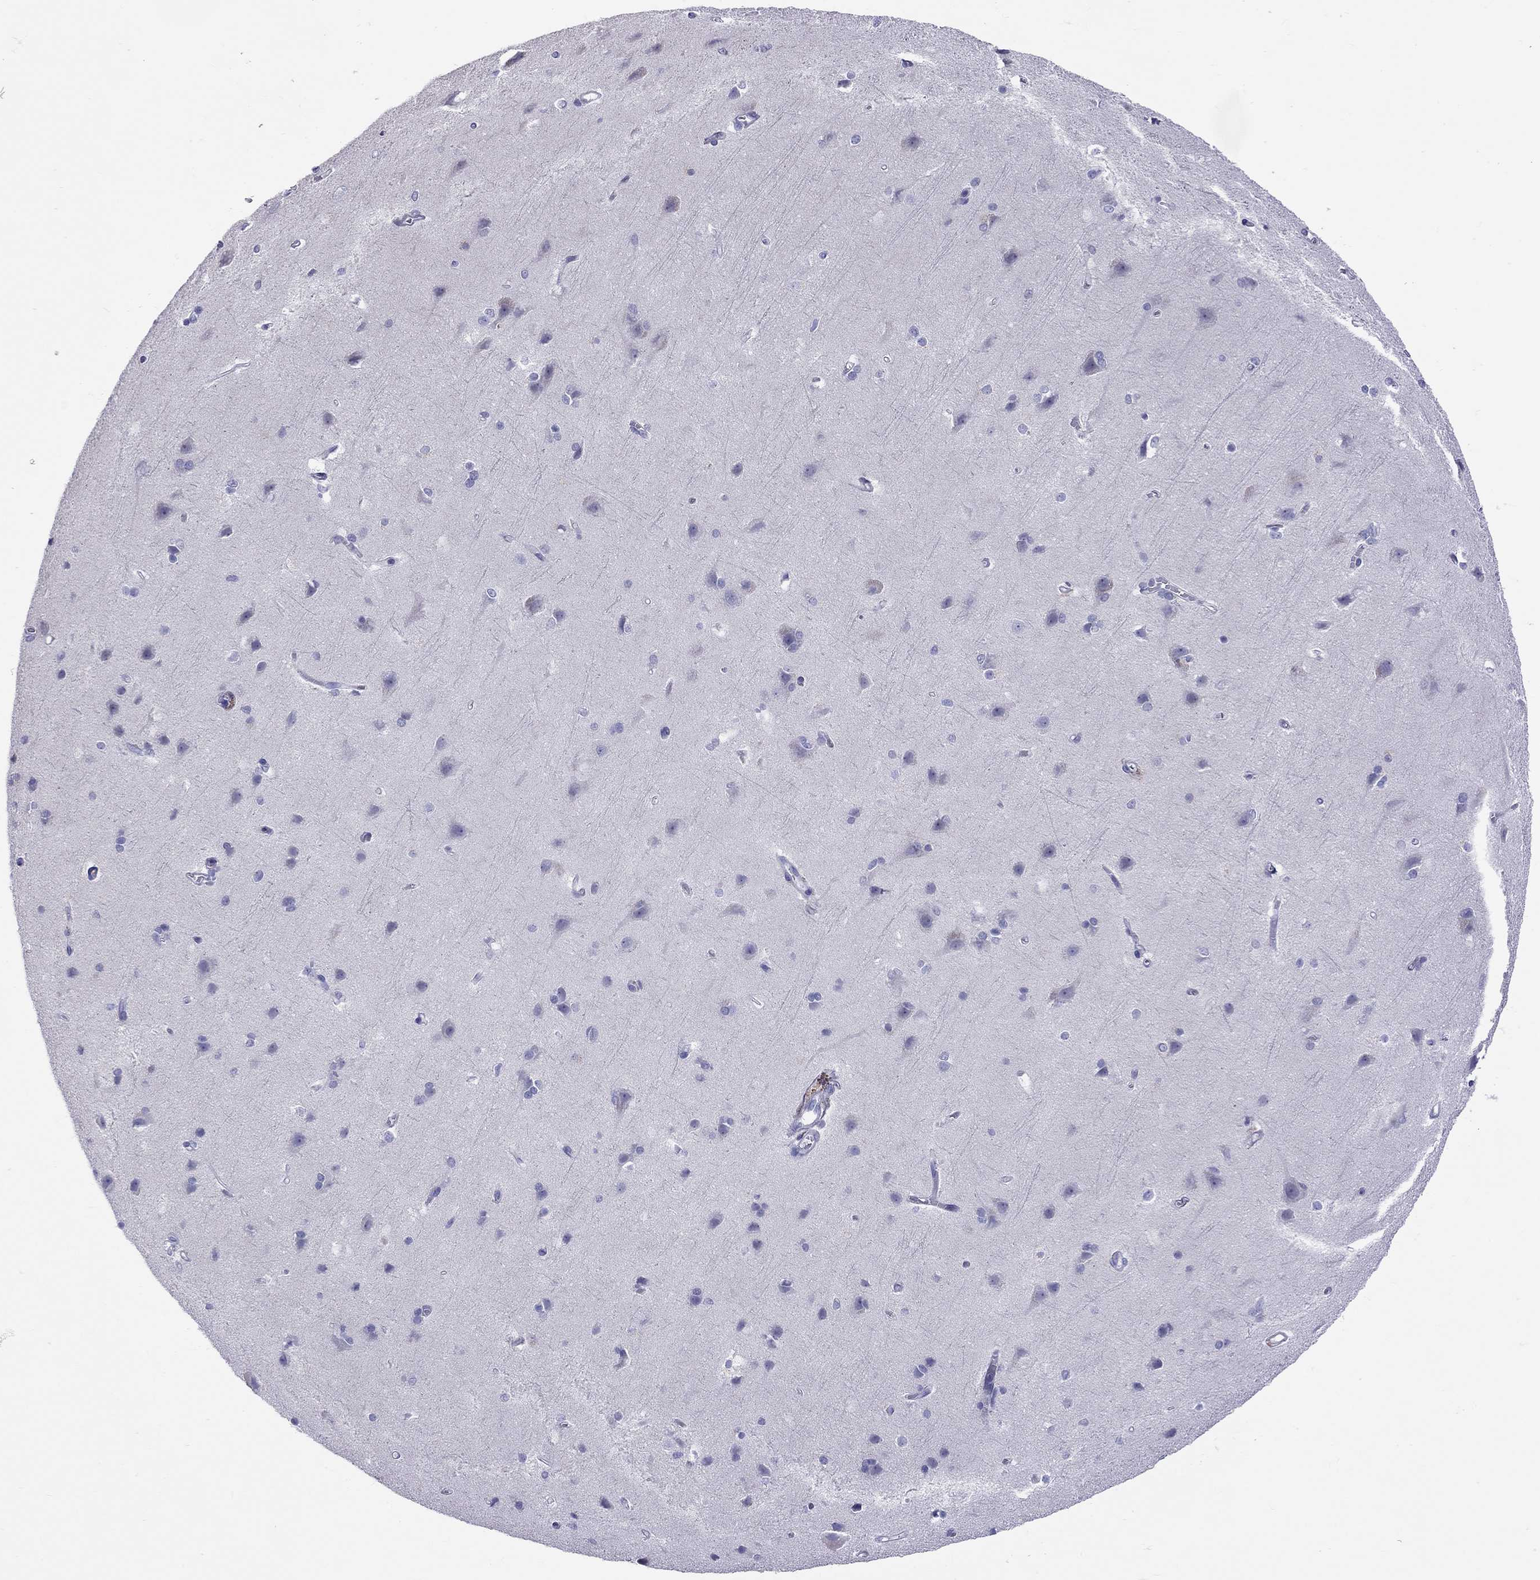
{"staining": {"intensity": "negative", "quantity": "none", "location": "none"}, "tissue": "cerebral cortex", "cell_type": "Endothelial cells", "image_type": "normal", "snomed": [{"axis": "morphology", "description": "Normal tissue, NOS"}, {"axis": "topography", "description": "Cerebral cortex"}], "caption": "A high-resolution micrograph shows IHC staining of unremarkable cerebral cortex, which demonstrates no significant positivity in endothelial cells.", "gene": "SERPINA3", "patient": {"sex": "male", "age": 37}}